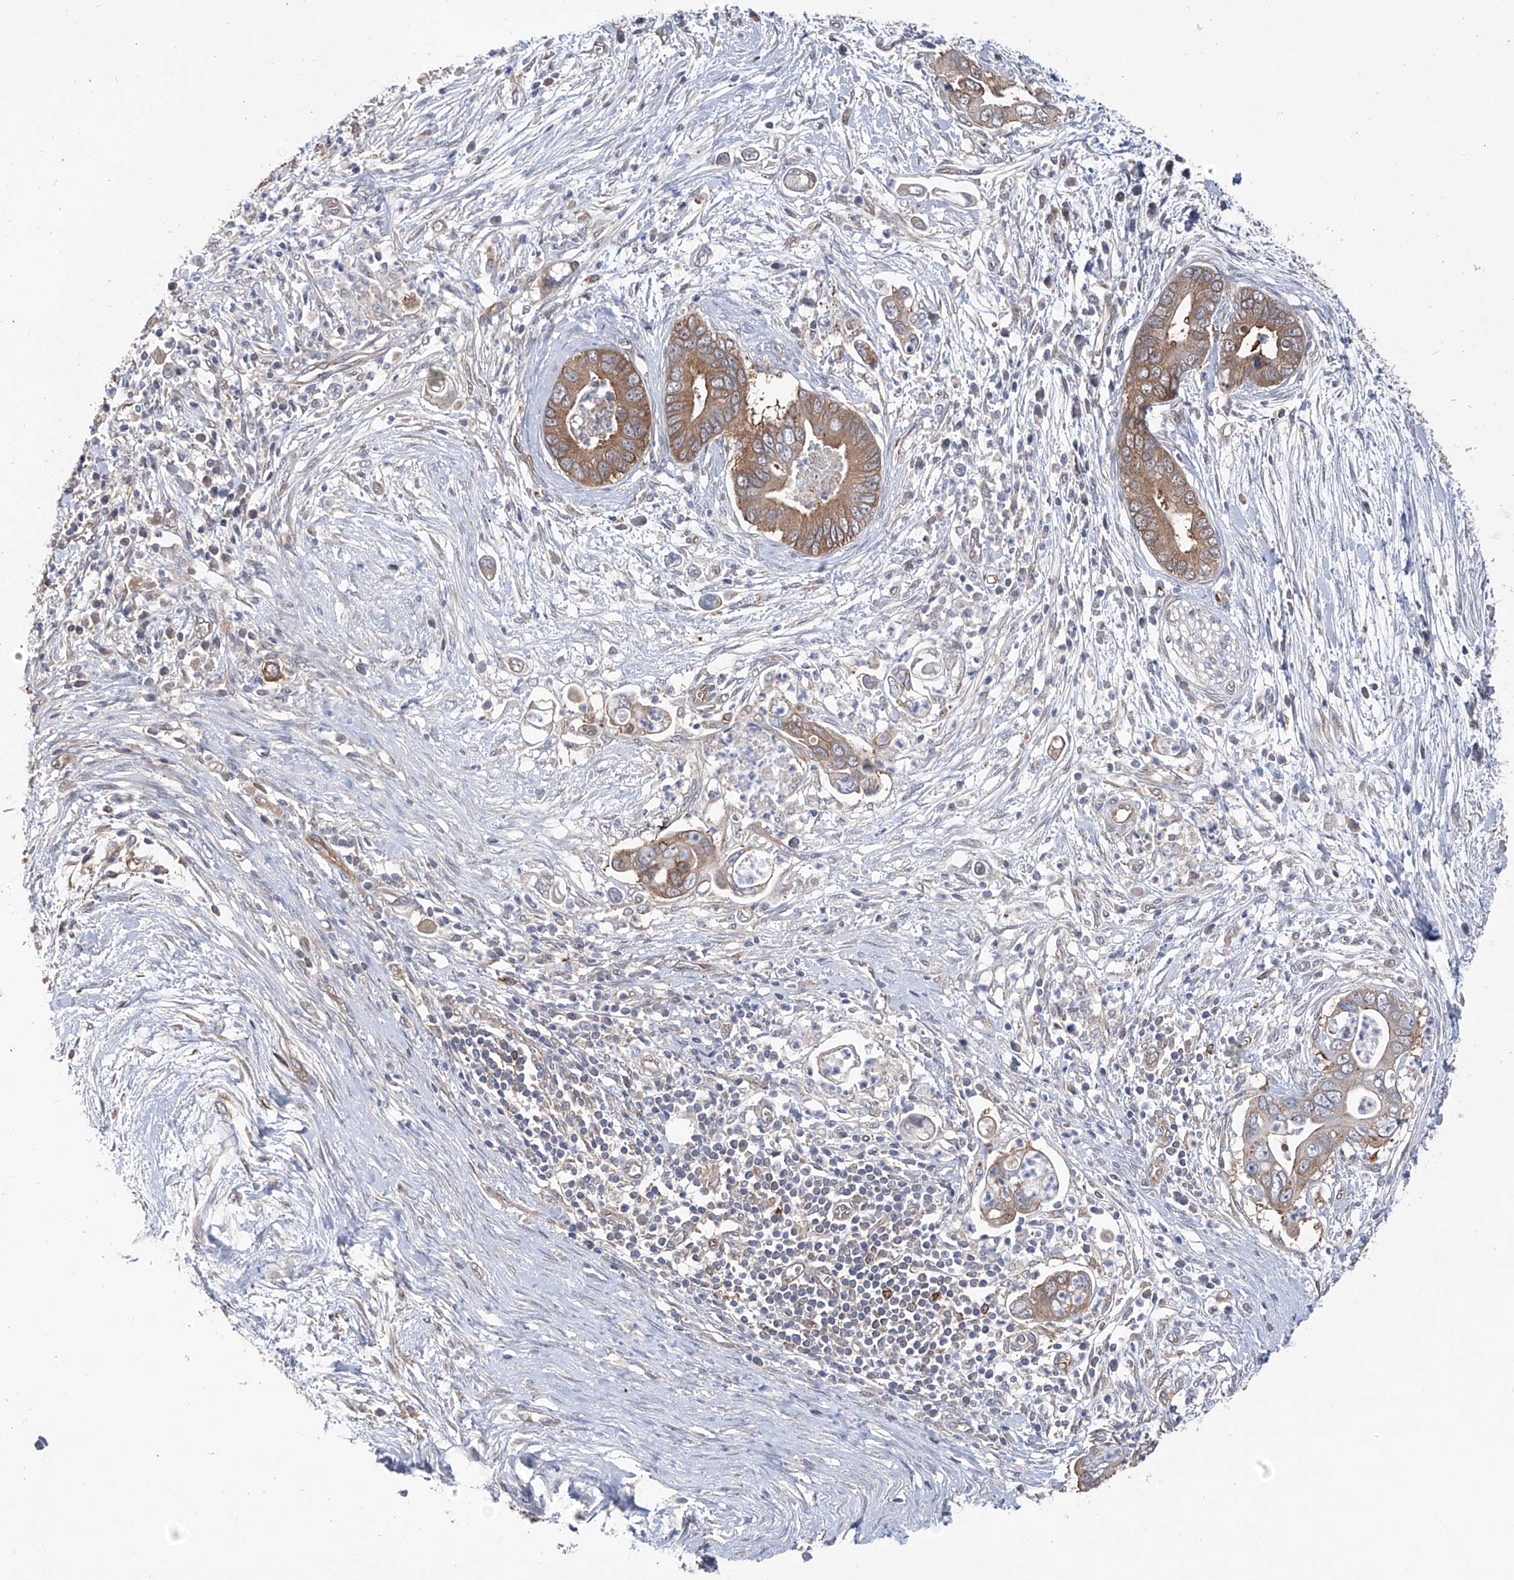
{"staining": {"intensity": "moderate", "quantity": ">75%", "location": "cytoplasmic/membranous"}, "tissue": "pancreatic cancer", "cell_type": "Tumor cells", "image_type": "cancer", "snomed": [{"axis": "morphology", "description": "Adenocarcinoma, NOS"}, {"axis": "topography", "description": "Pancreas"}], "caption": "About >75% of tumor cells in adenocarcinoma (pancreatic) show moderate cytoplasmic/membranous protein expression as visualized by brown immunohistochemical staining.", "gene": "NUDT17", "patient": {"sex": "male", "age": 75}}